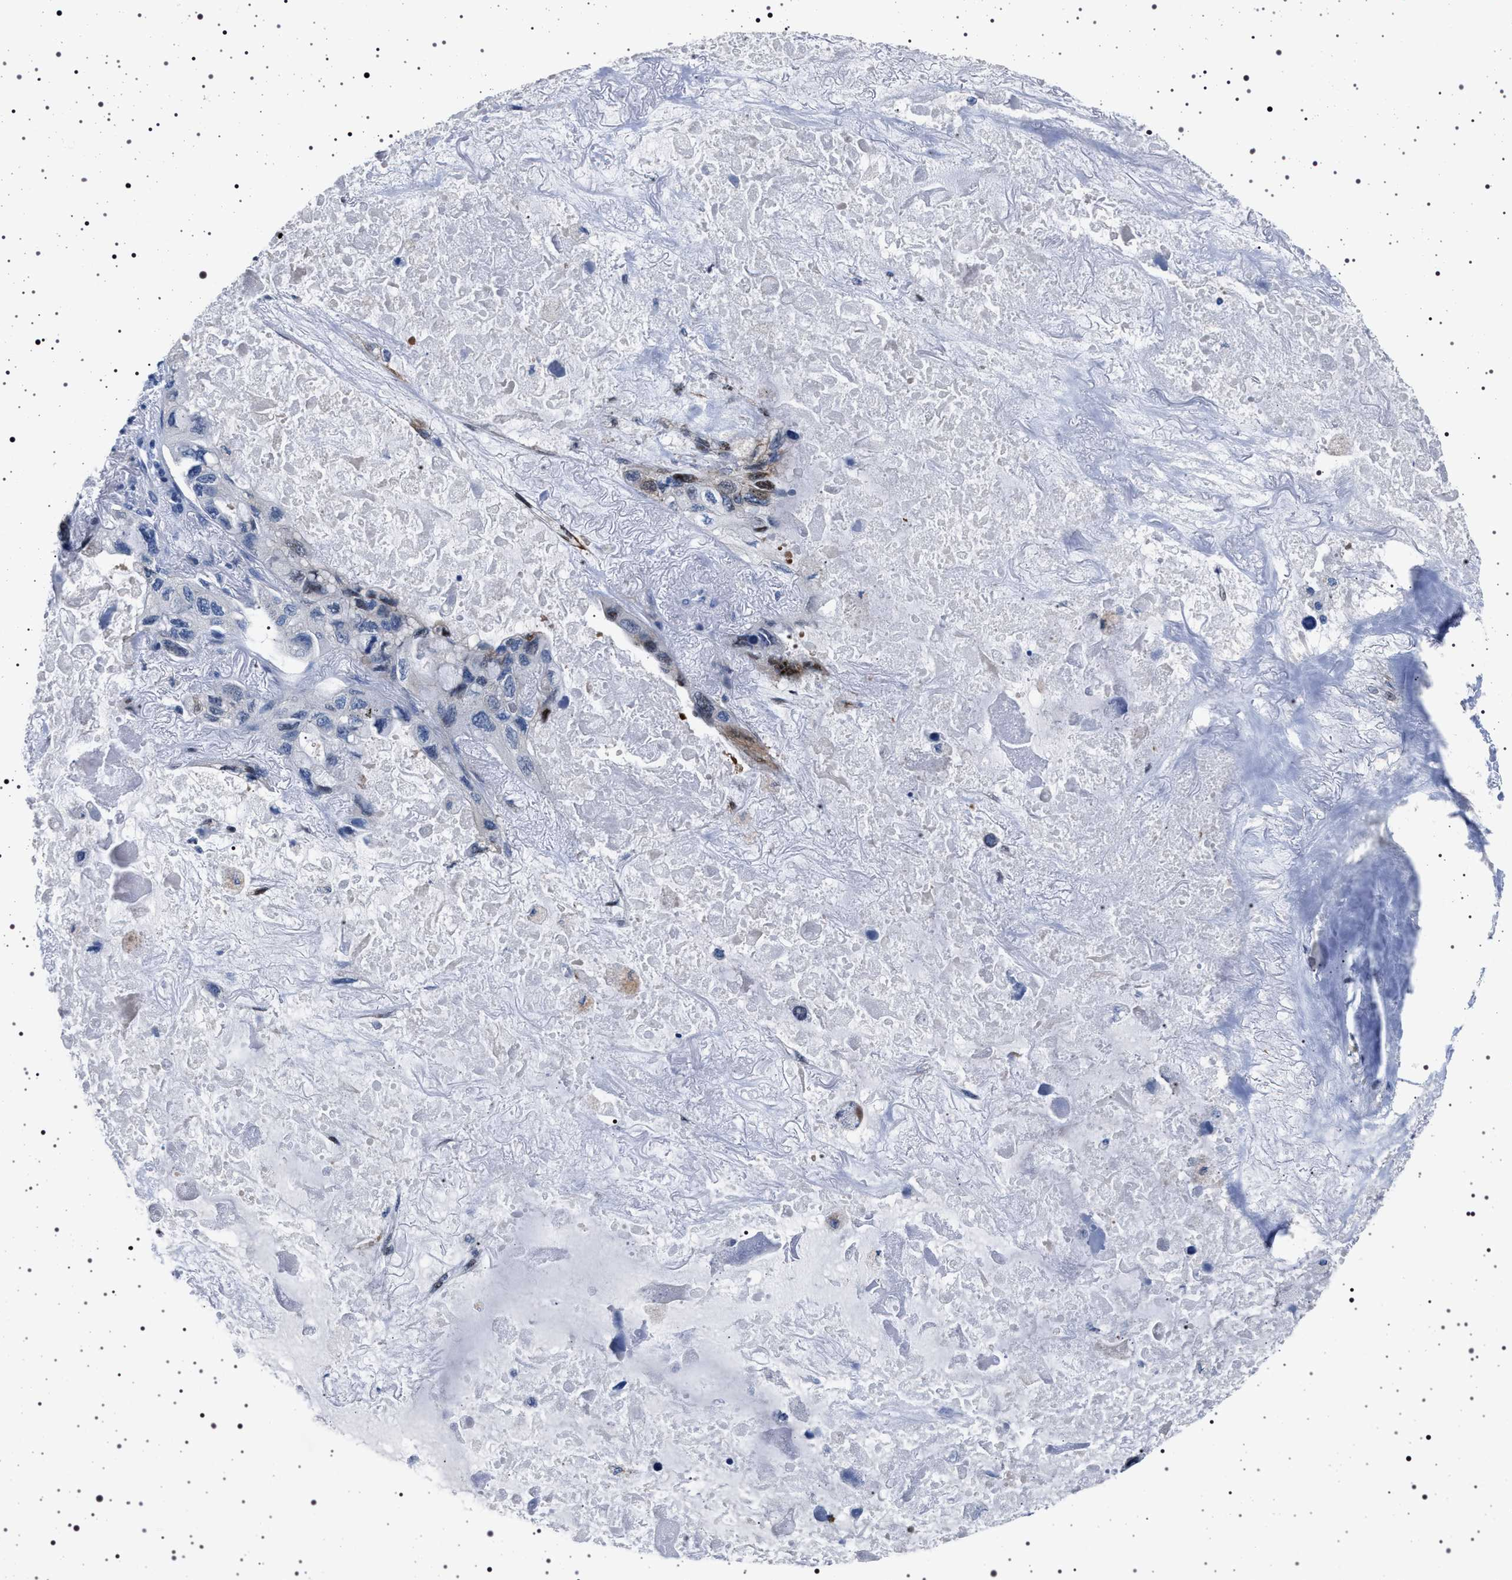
{"staining": {"intensity": "negative", "quantity": "none", "location": "none"}, "tissue": "lung cancer", "cell_type": "Tumor cells", "image_type": "cancer", "snomed": [{"axis": "morphology", "description": "Squamous cell carcinoma, NOS"}, {"axis": "topography", "description": "Lung"}], "caption": "This photomicrograph is of lung cancer stained with IHC to label a protein in brown with the nuclei are counter-stained blue. There is no positivity in tumor cells. (Stains: DAB (3,3'-diaminobenzidine) immunohistochemistry (IHC) with hematoxylin counter stain, Microscopy: brightfield microscopy at high magnification).", "gene": "NAT9", "patient": {"sex": "female", "age": 73}}